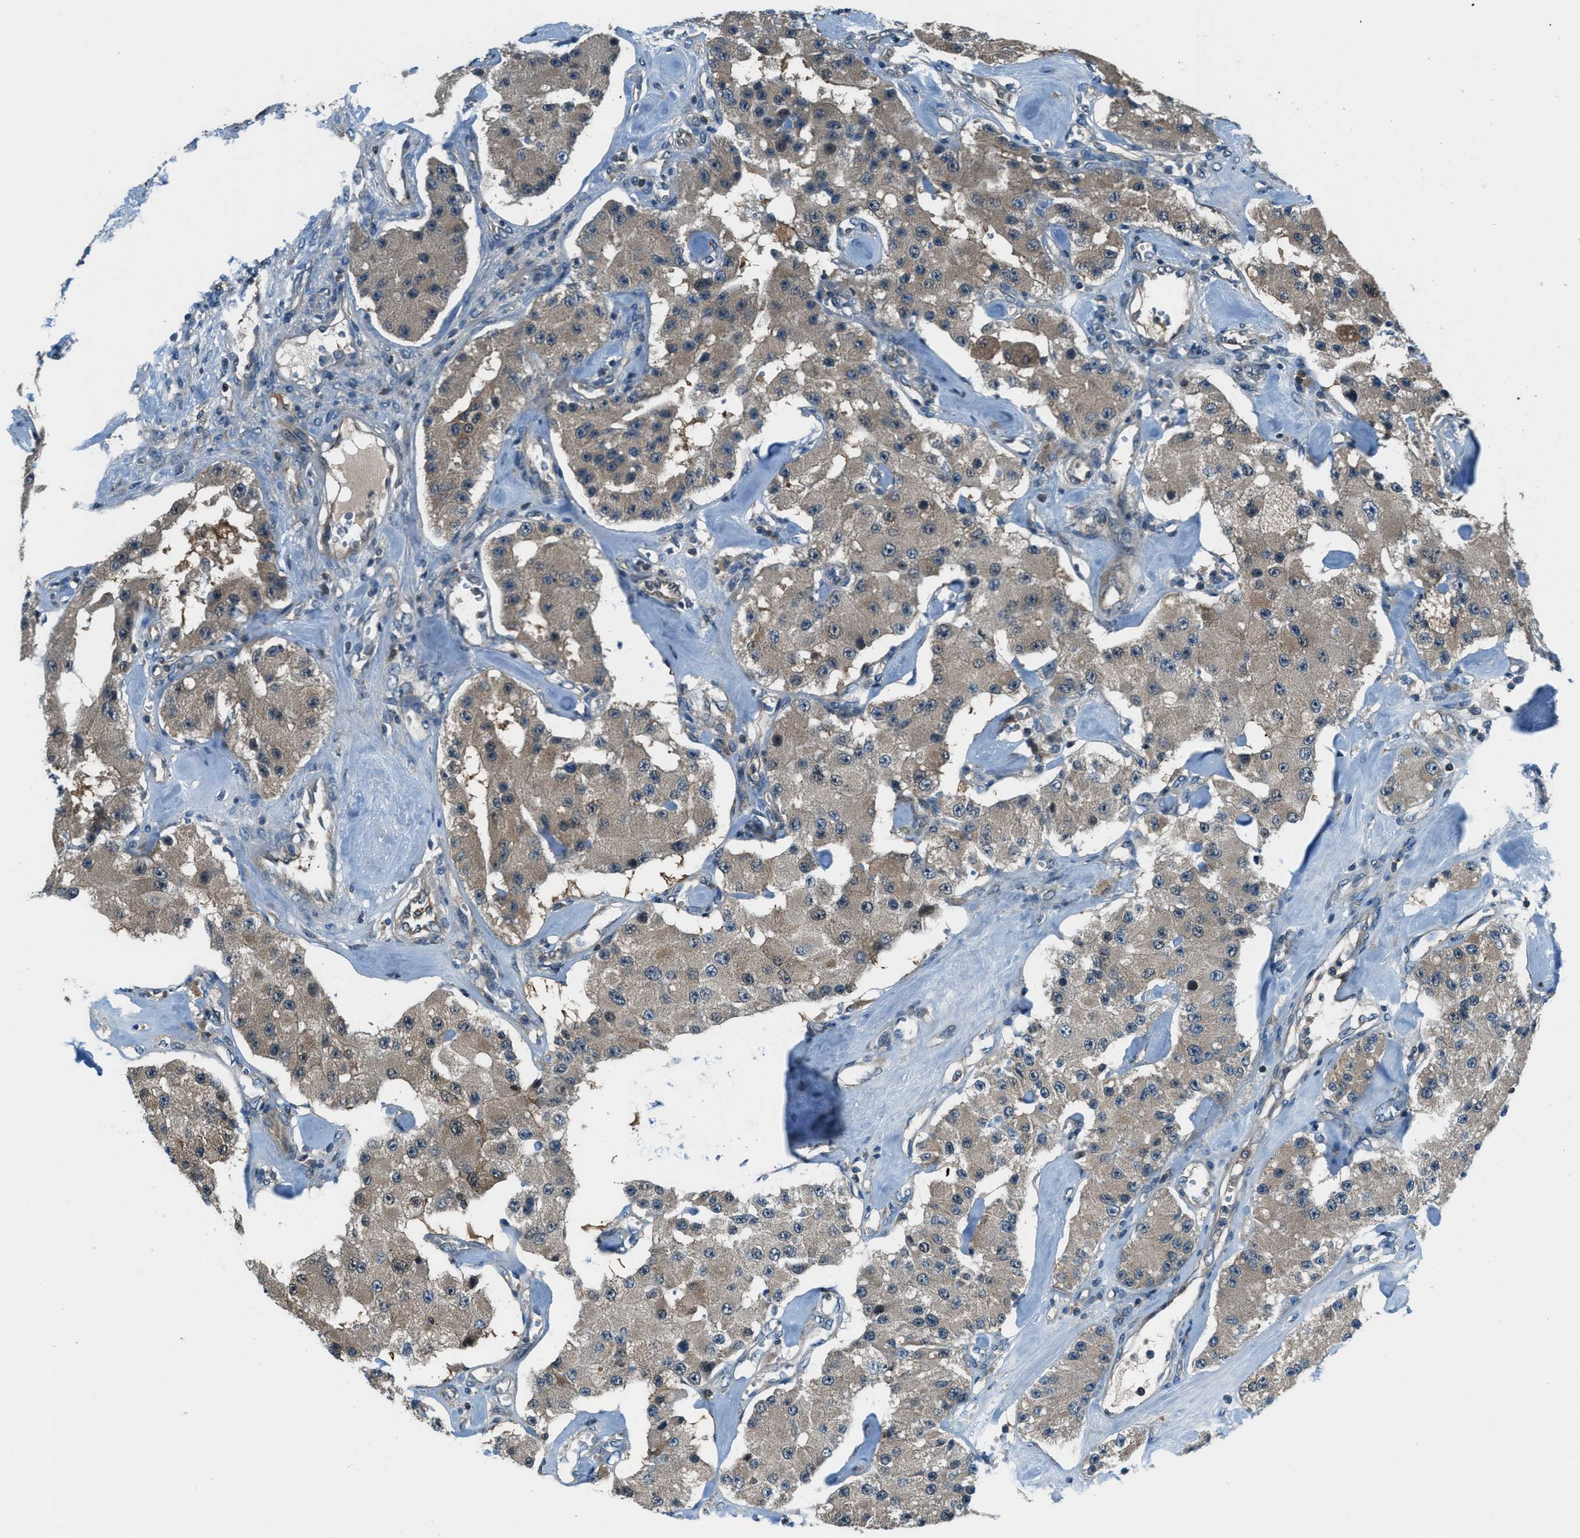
{"staining": {"intensity": "weak", "quantity": ">75%", "location": "cytoplasmic/membranous"}, "tissue": "carcinoid", "cell_type": "Tumor cells", "image_type": "cancer", "snomed": [{"axis": "morphology", "description": "Carcinoid, malignant, NOS"}, {"axis": "topography", "description": "Pancreas"}], "caption": "An image showing weak cytoplasmic/membranous expression in about >75% of tumor cells in carcinoid, as visualized by brown immunohistochemical staining.", "gene": "HEBP2", "patient": {"sex": "male", "age": 41}}